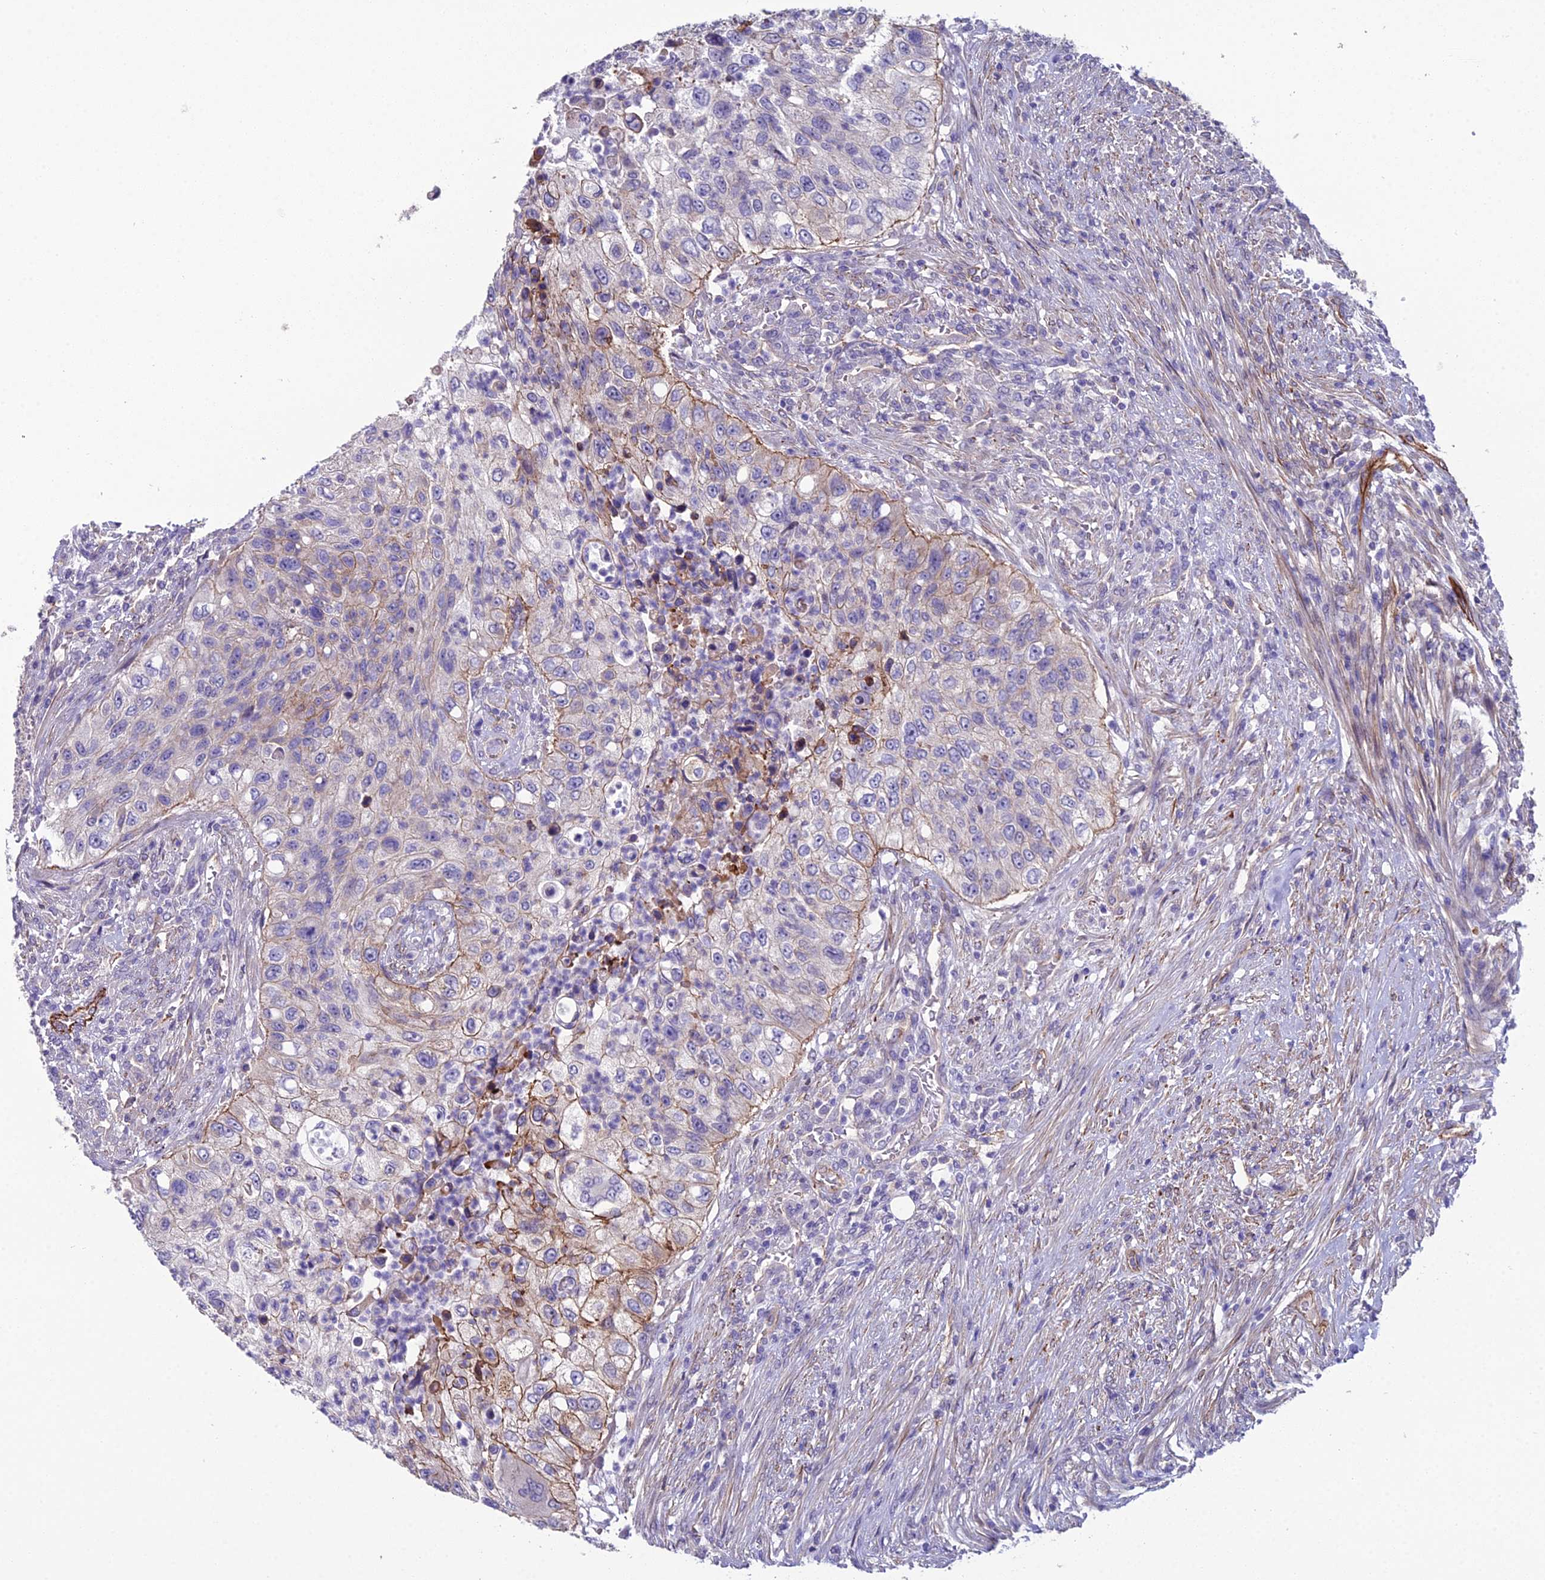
{"staining": {"intensity": "moderate", "quantity": "<25%", "location": "cytoplasmic/membranous"}, "tissue": "urothelial cancer", "cell_type": "Tumor cells", "image_type": "cancer", "snomed": [{"axis": "morphology", "description": "Urothelial carcinoma, High grade"}, {"axis": "topography", "description": "Urinary bladder"}], "caption": "Human urothelial carcinoma (high-grade) stained for a protein (brown) exhibits moderate cytoplasmic/membranous positive positivity in approximately <25% of tumor cells.", "gene": "CFAP47", "patient": {"sex": "female", "age": 60}}